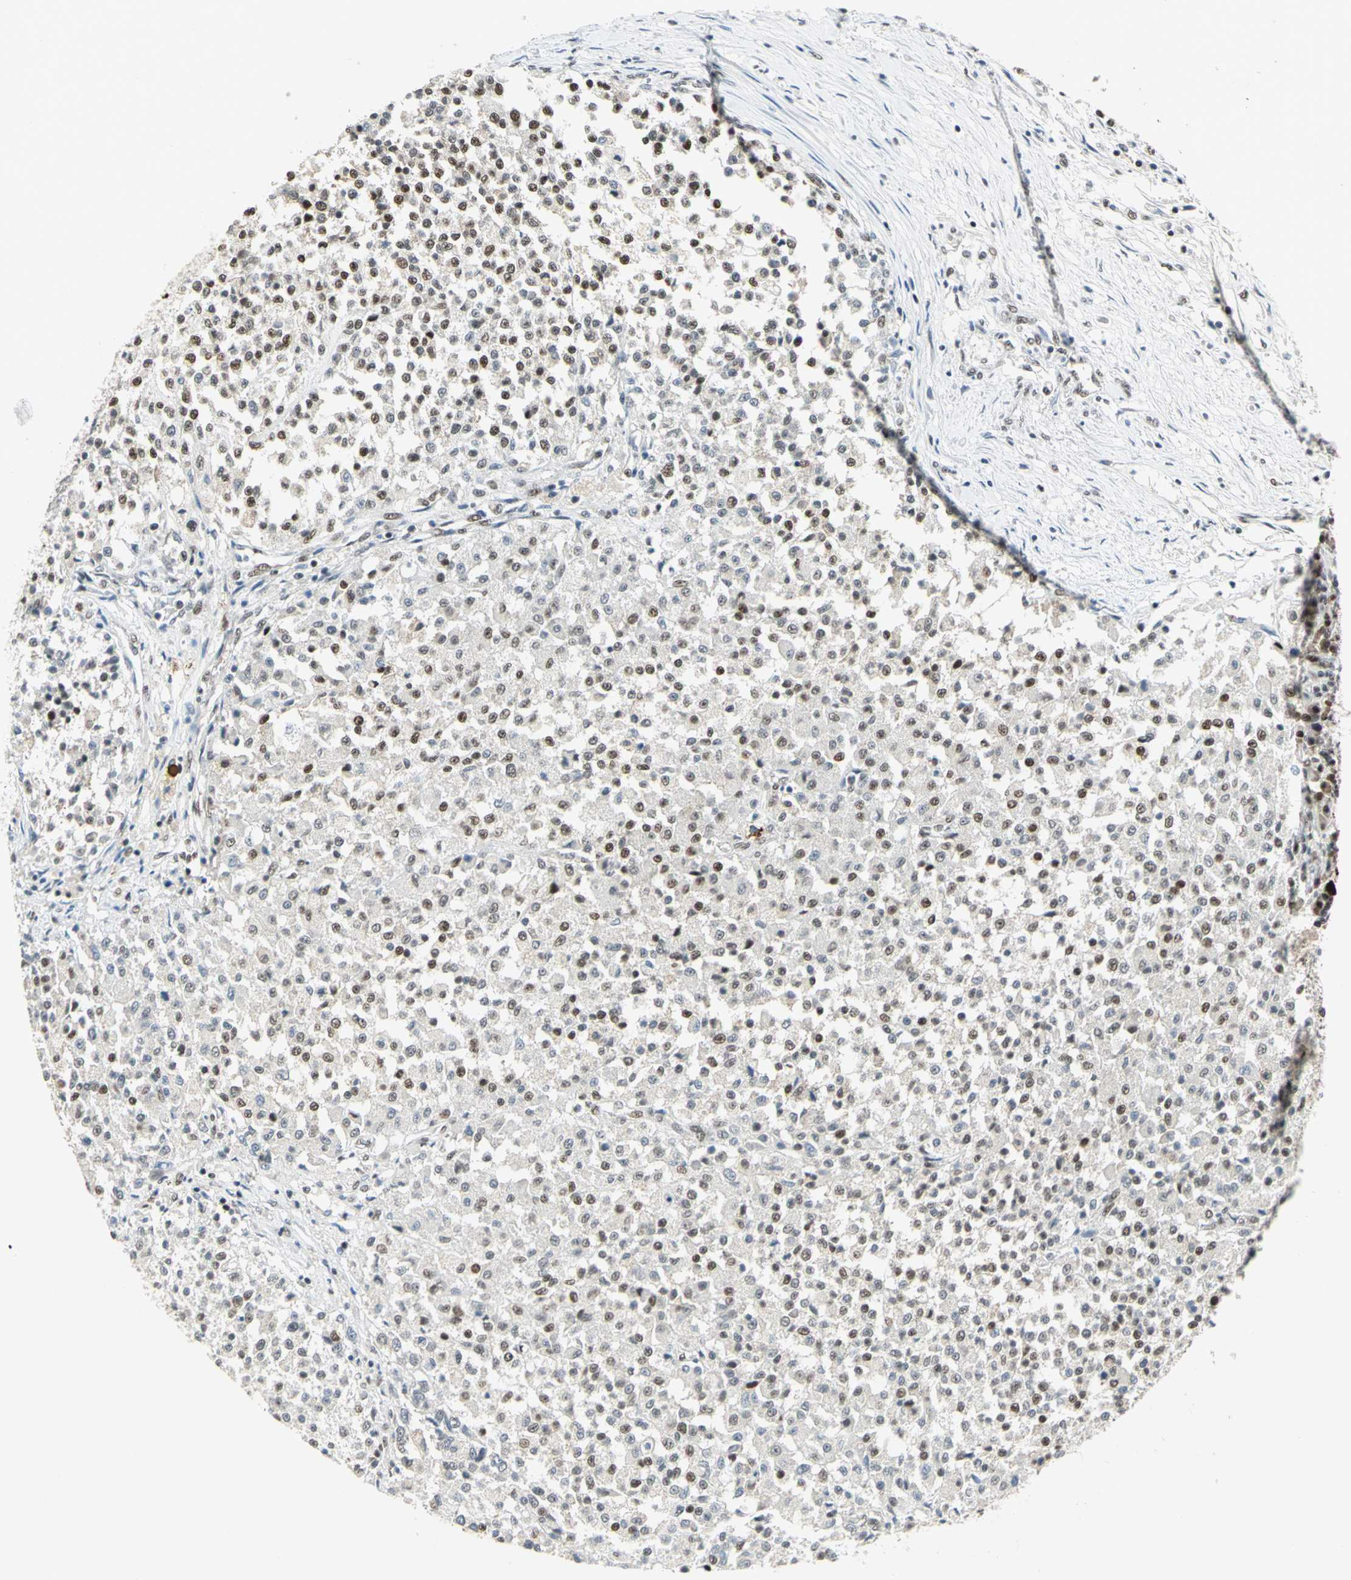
{"staining": {"intensity": "moderate", "quantity": "25%-75%", "location": "nuclear"}, "tissue": "testis cancer", "cell_type": "Tumor cells", "image_type": "cancer", "snomed": [{"axis": "morphology", "description": "Seminoma, NOS"}, {"axis": "topography", "description": "Testis"}], "caption": "Brown immunohistochemical staining in human testis cancer (seminoma) reveals moderate nuclear expression in approximately 25%-75% of tumor cells.", "gene": "CCNT1", "patient": {"sex": "male", "age": 59}}